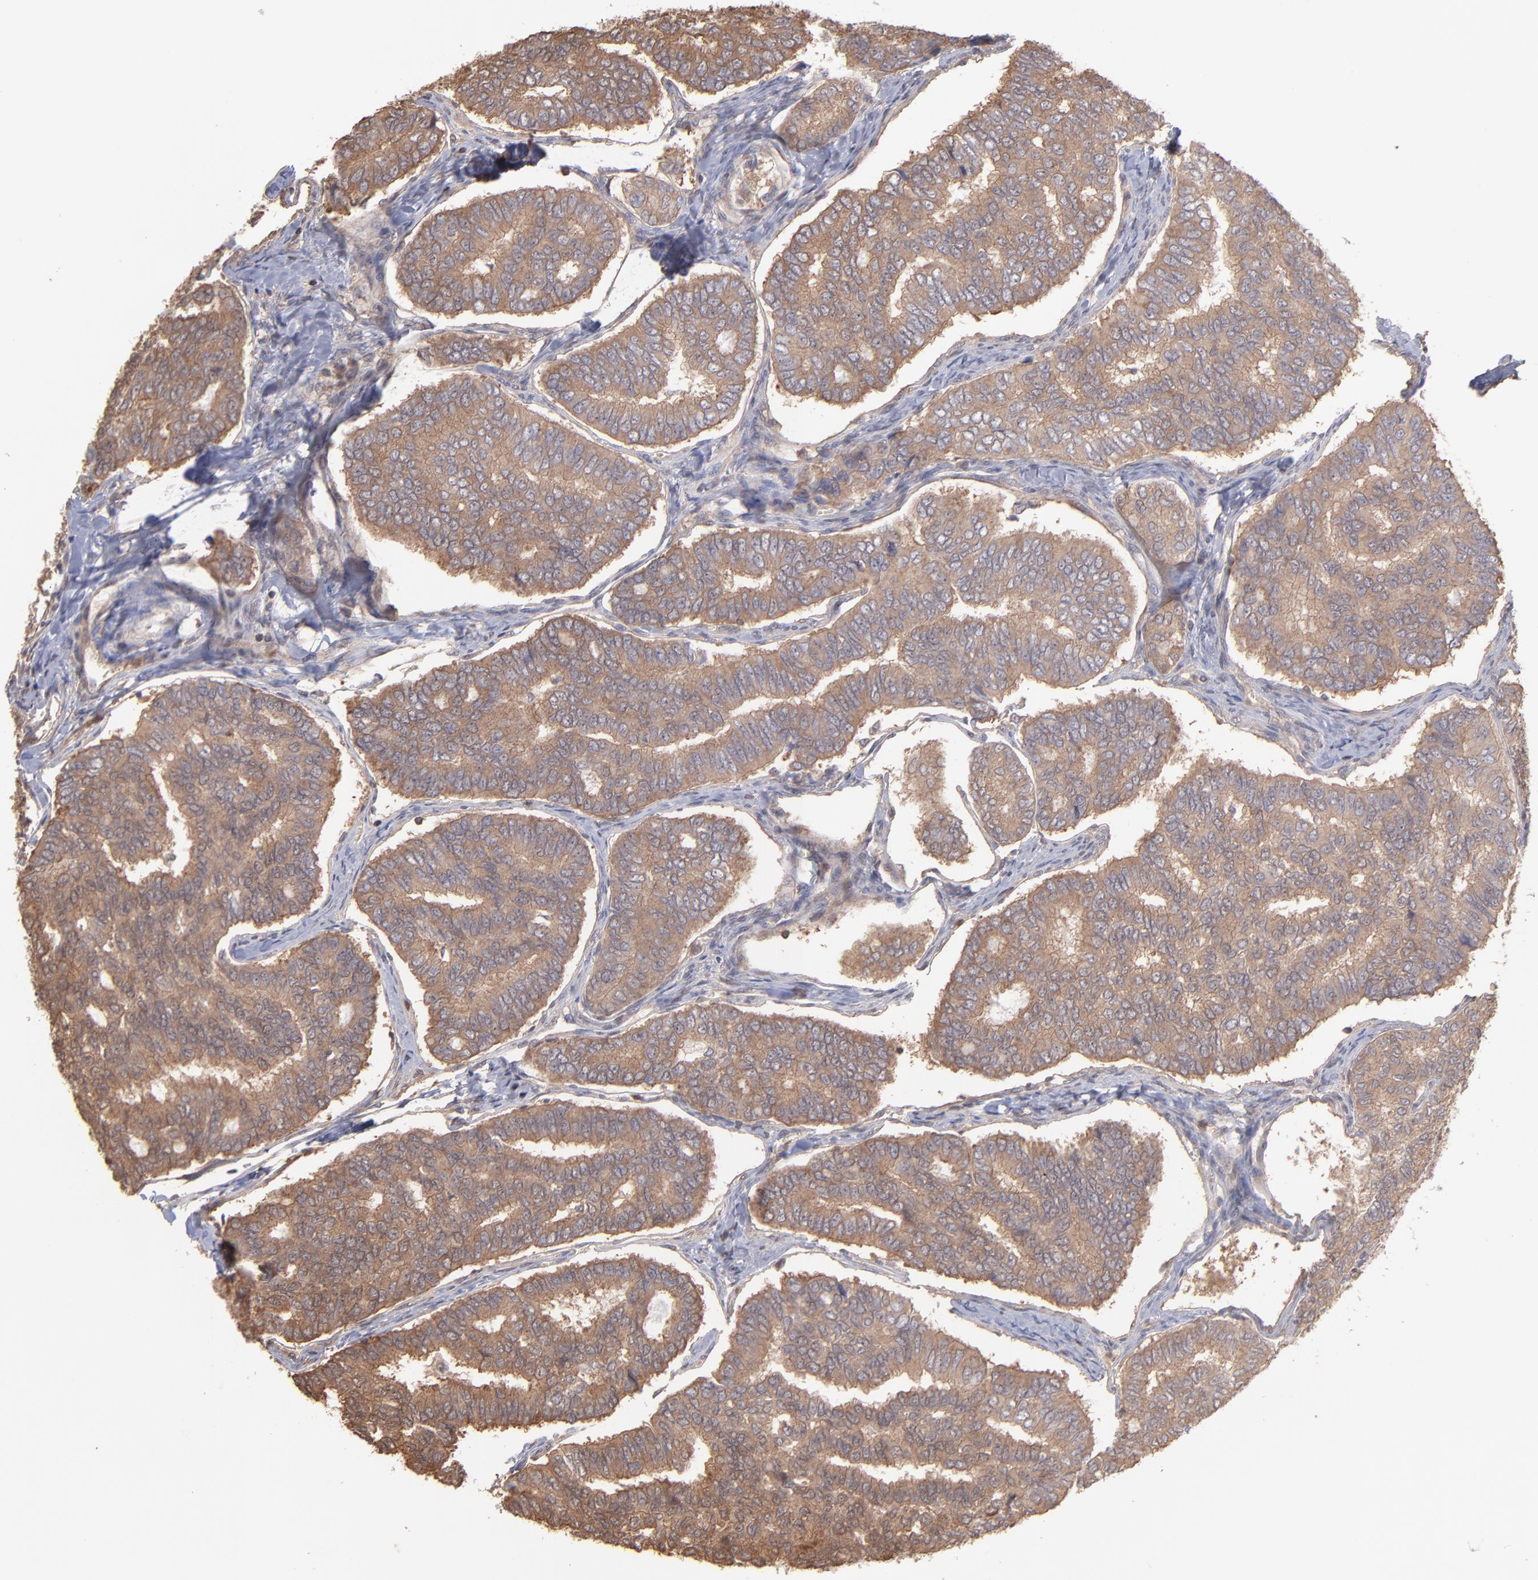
{"staining": {"intensity": "strong", "quantity": ">75%", "location": "cytoplasmic/membranous"}, "tissue": "thyroid cancer", "cell_type": "Tumor cells", "image_type": "cancer", "snomed": [{"axis": "morphology", "description": "Papillary adenocarcinoma, NOS"}, {"axis": "topography", "description": "Thyroid gland"}], "caption": "Thyroid cancer stained with DAB immunohistochemistry (IHC) demonstrates high levels of strong cytoplasmic/membranous expression in approximately >75% of tumor cells.", "gene": "MAP2K2", "patient": {"sex": "female", "age": 35}}